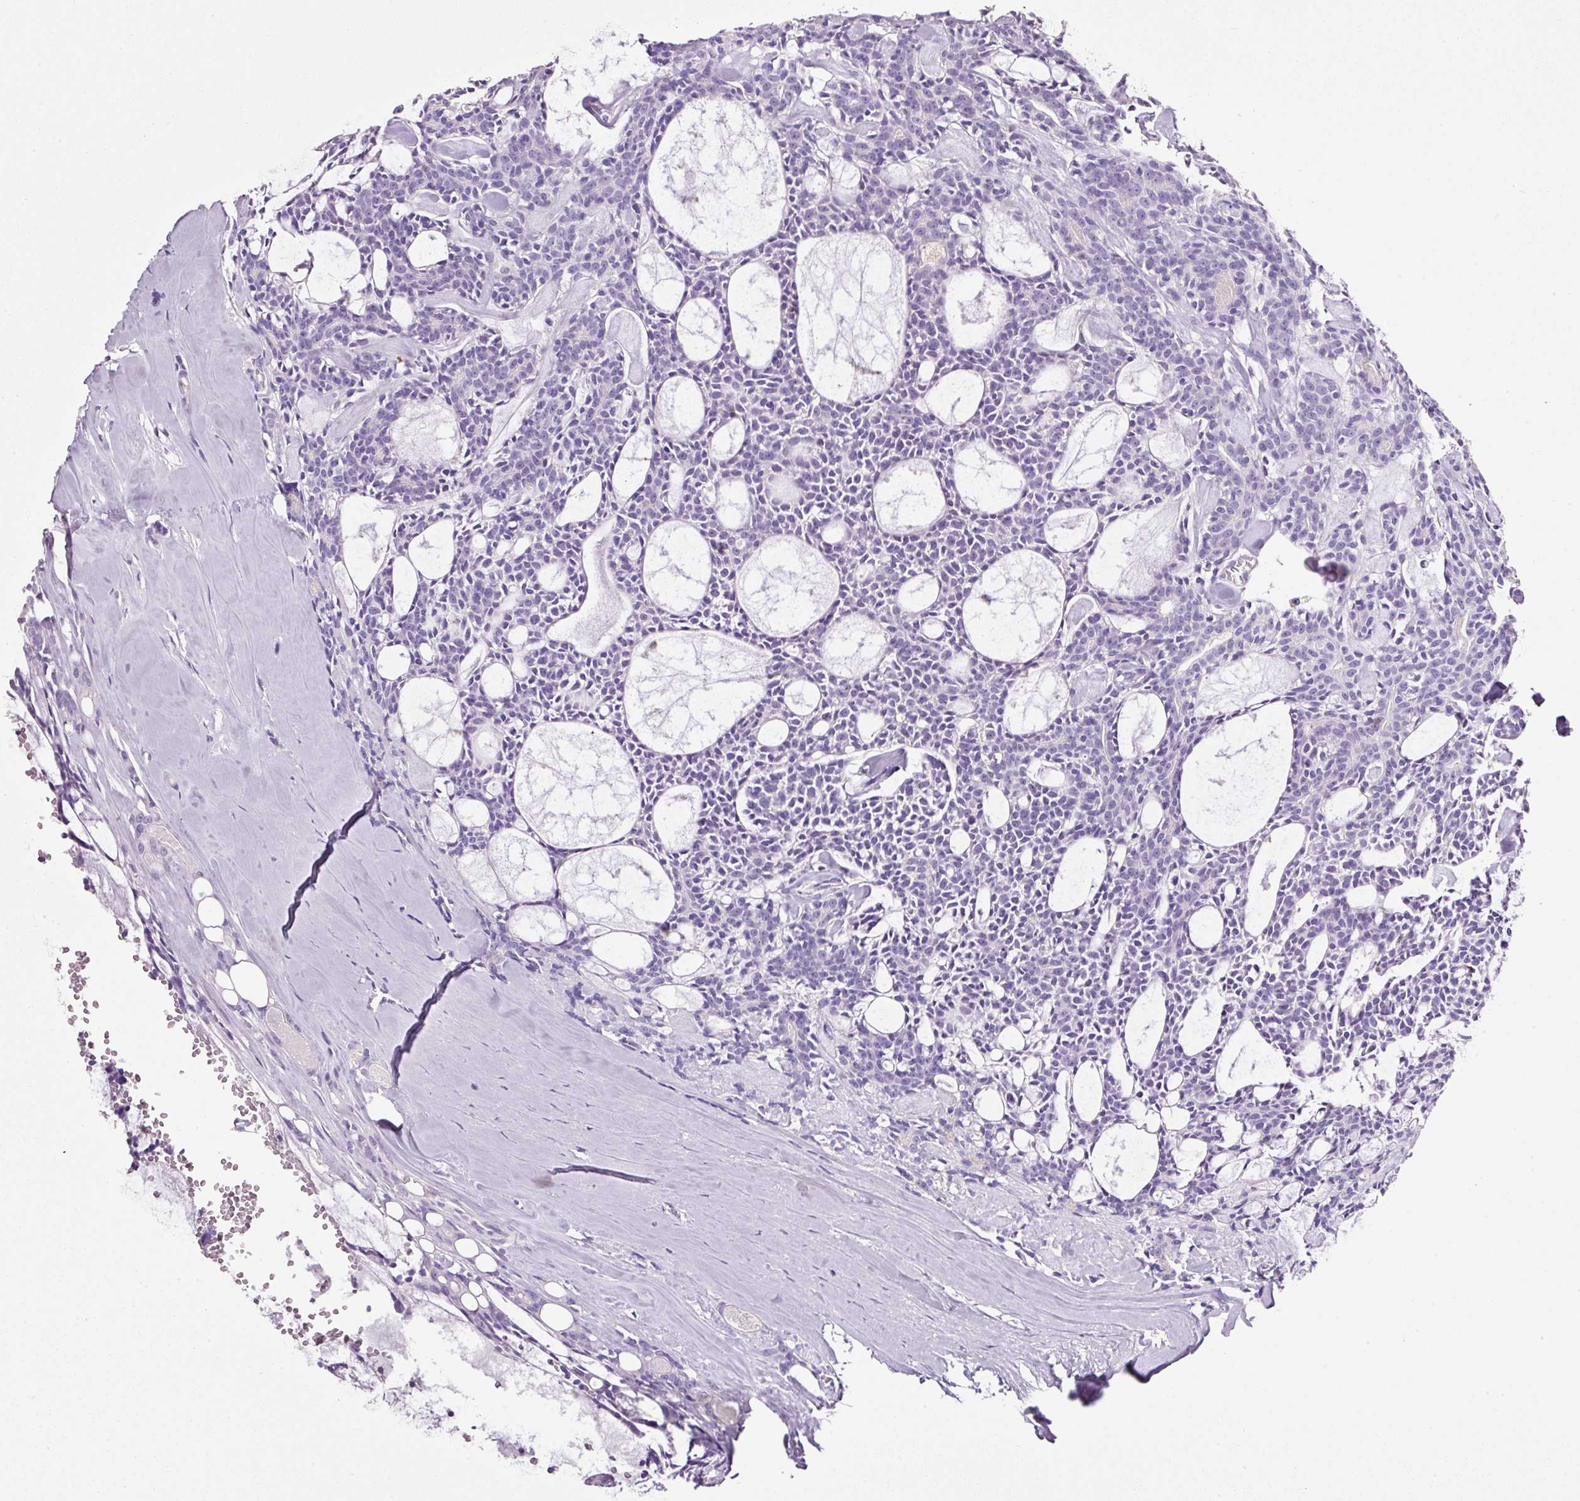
{"staining": {"intensity": "negative", "quantity": "none", "location": "none"}, "tissue": "head and neck cancer", "cell_type": "Tumor cells", "image_type": "cancer", "snomed": [{"axis": "morphology", "description": "Adenocarcinoma, NOS"}, {"axis": "topography", "description": "Salivary gland"}, {"axis": "topography", "description": "Head-Neck"}], "caption": "Tumor cells show no significant expression in adenocarcinoma (head and neck).", "gene": "BSND", "patient": {"sex": "male", "age": 55}}